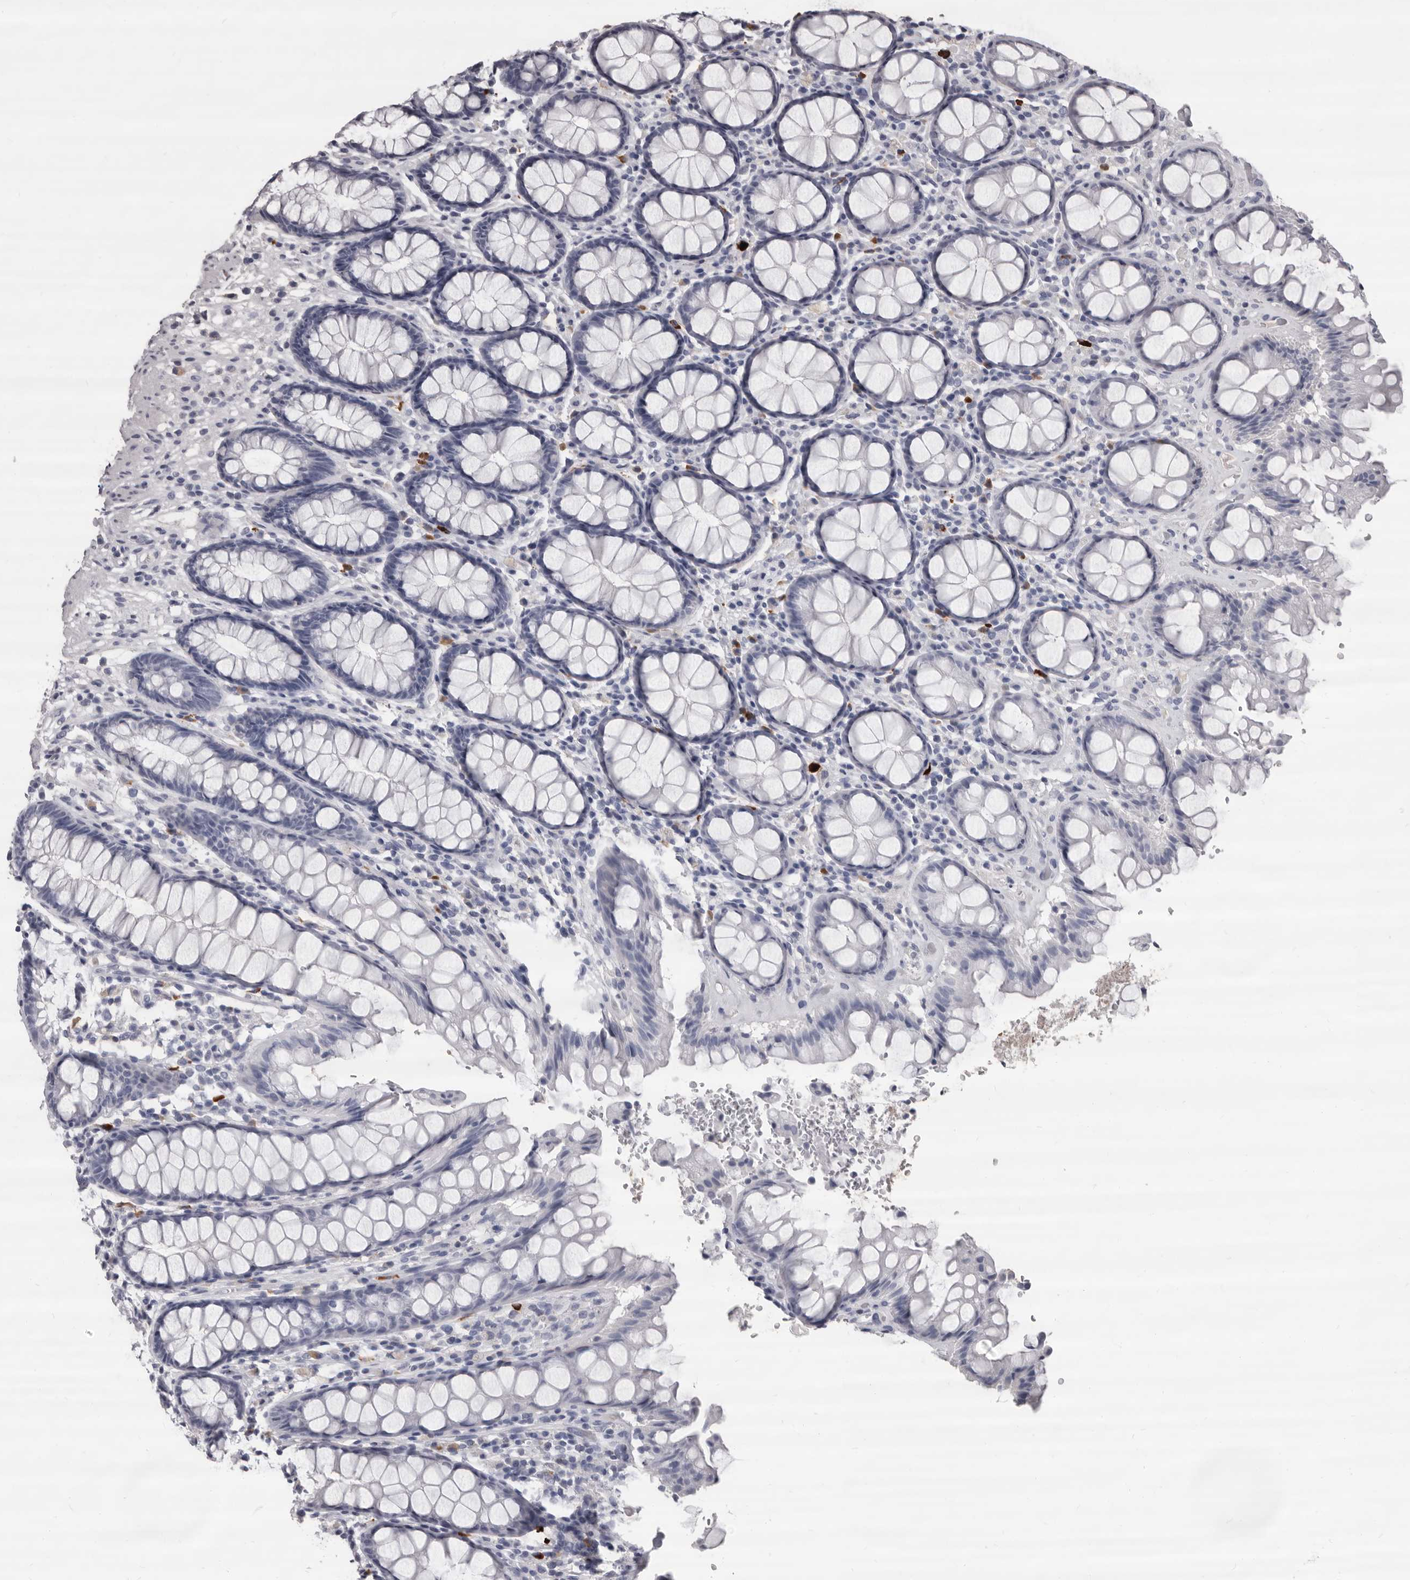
{"staining": {"intensity": "negative", "quantity": "none", "location": "none"}, "tissue": "rectum", "cell_type": "Glandular cells", "image_type": "normal", "snomed": [{"axis": "morphology", "description": "Normal tissue, NOS"}, {"axis": "topography", "description": "Rectum"}], "caption": "Protein analysis of normal rectum demonstrates no significant positivity in glandular cells.", "gene": "GZMH", "patient": {"sex": "male", "age": 64}}